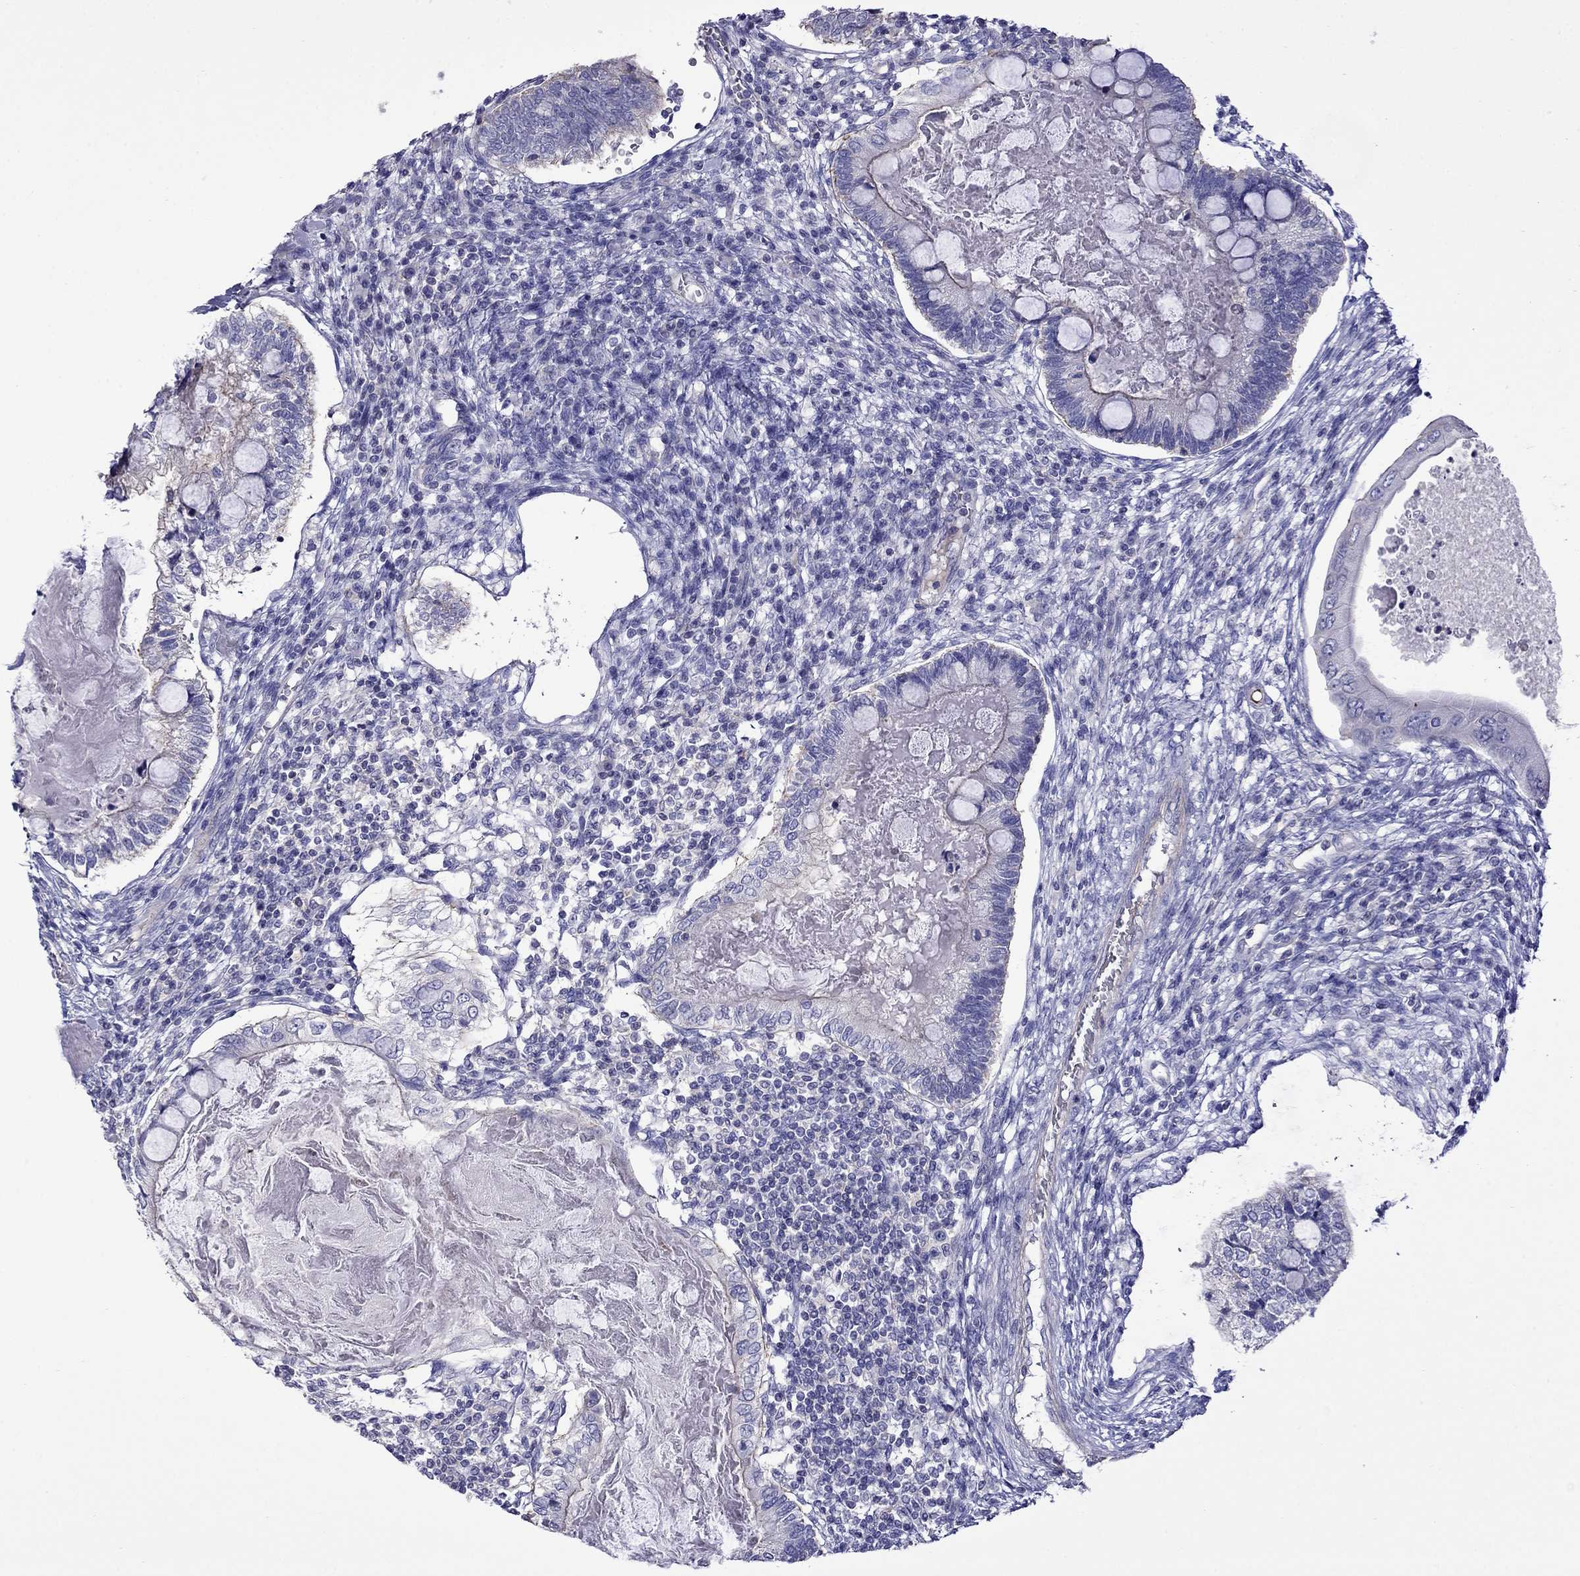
{"staining": {"intensity": "negative", "quantity": "none", "location": "none"}, "tissue": "testis cancer", "cell_type": "Tumor cells", "image_type": "cancer", "snomed": [{"axis": "morphology", "description": "Seminoma, NOS"}, {"axis": "morphology", "description": "Carcinoma, Embryonal, NOS"}, {"axis": "topography", "description": "Testis"}], "caption": "There is no significant positivity in tumor cells of testis cancer (embryonal carcinoma).", "gene": "STAR", "patient": {"sex": "male", "age": 41}}